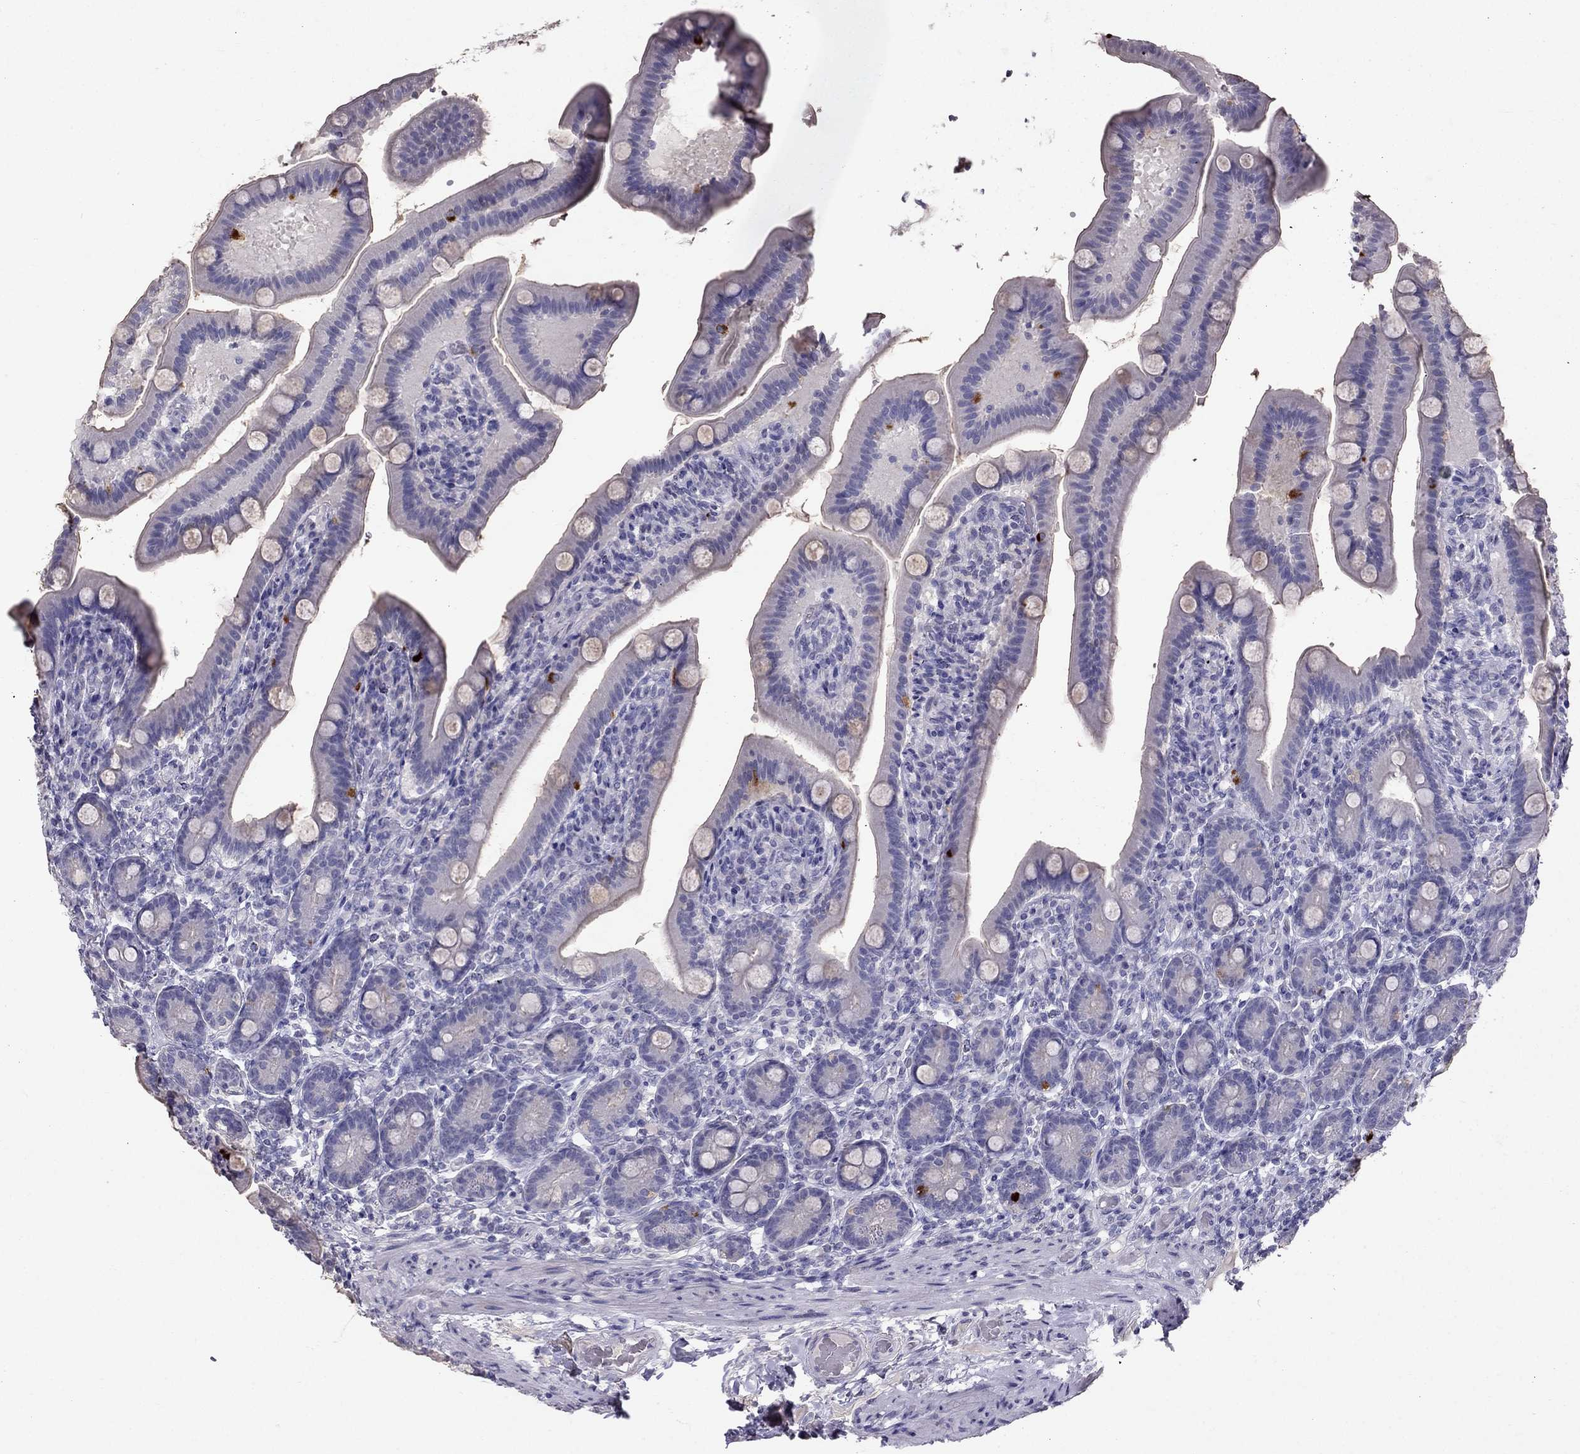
{"staining": {"intensity": "strong", "quantity": "<25%", "location": "cytoplasmic/membranous"}, "tissue": "small intestine", "cell_type": "Glandular cells", "image_type": "normal", "snomed": [{"axis": "morphology", "description": "Normal tissue, NOS"}, {"axis": "topography", "description": "Small intestine"}], "caption": "This photomicrograph displays immunohistochemistry (IHC) staining of unremarkable small intestine, with medium strong cytoplasmic/membranous expression in approximately <25% of glandular cells.", "gene": "ARHGAP11A", "patient": {"sex": "male", "age": 66}}